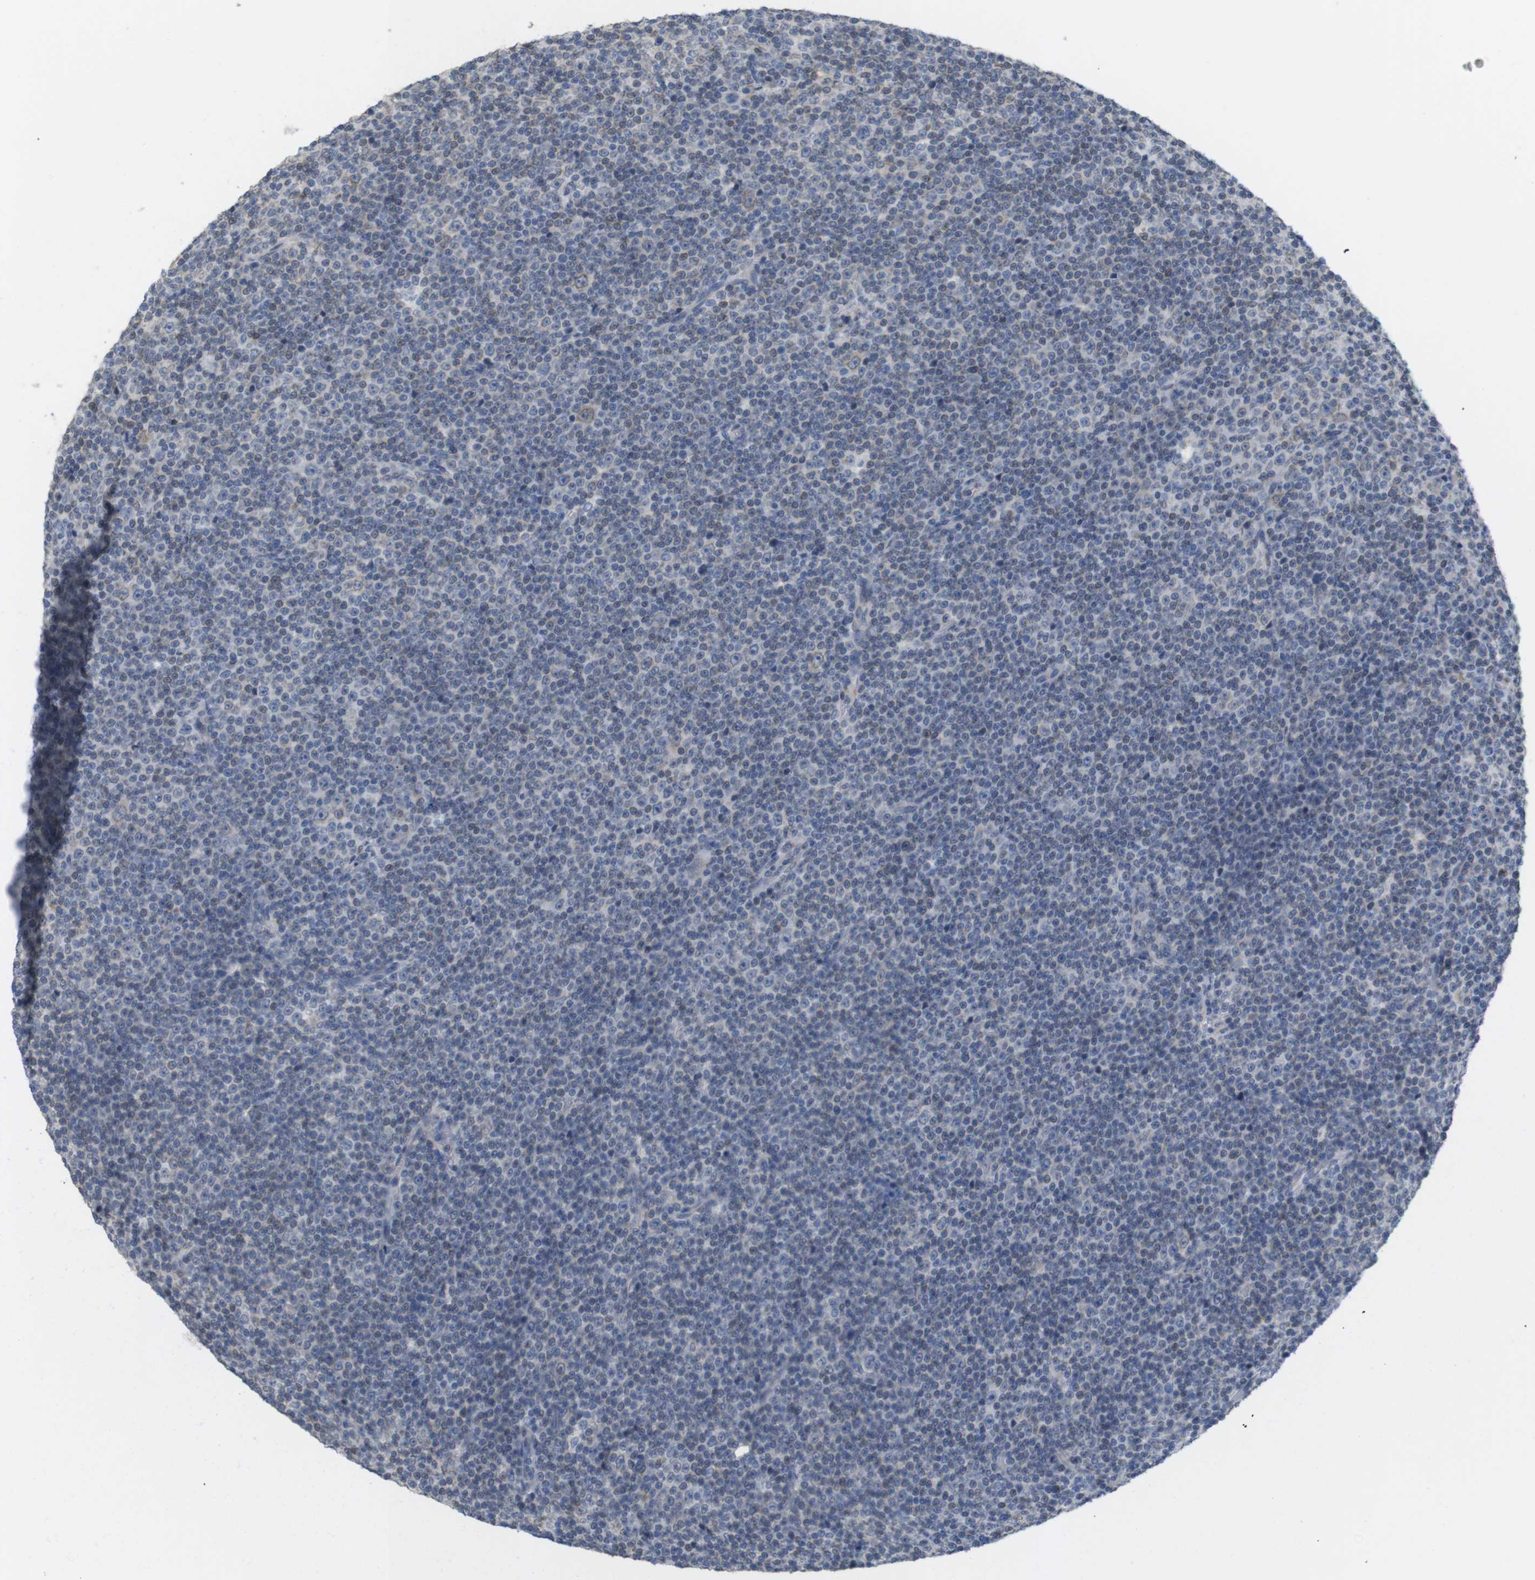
{"staining": {"intensity": "negative", "quantity": "none", "location": "none"}, "tissue": "lymphoma", "cell_type": "Tumor cells", "image_type": "cancer", "snomed": [{"axis": "morphology", "description": "Malignant lymphoma, non-Hodgkin's type, Low grade"}, {"axis": "topography", "description": "Lymph node"}], "caption": "Immunohistochemical staining of human lymphoma shows no significant expression in tumor cells. (DAB (3,3'-diaminobenzidine) IHC with hematoxylin counter stain).", "gene": "ITPR1", "patient": {"sex": "female", "age": 67}}